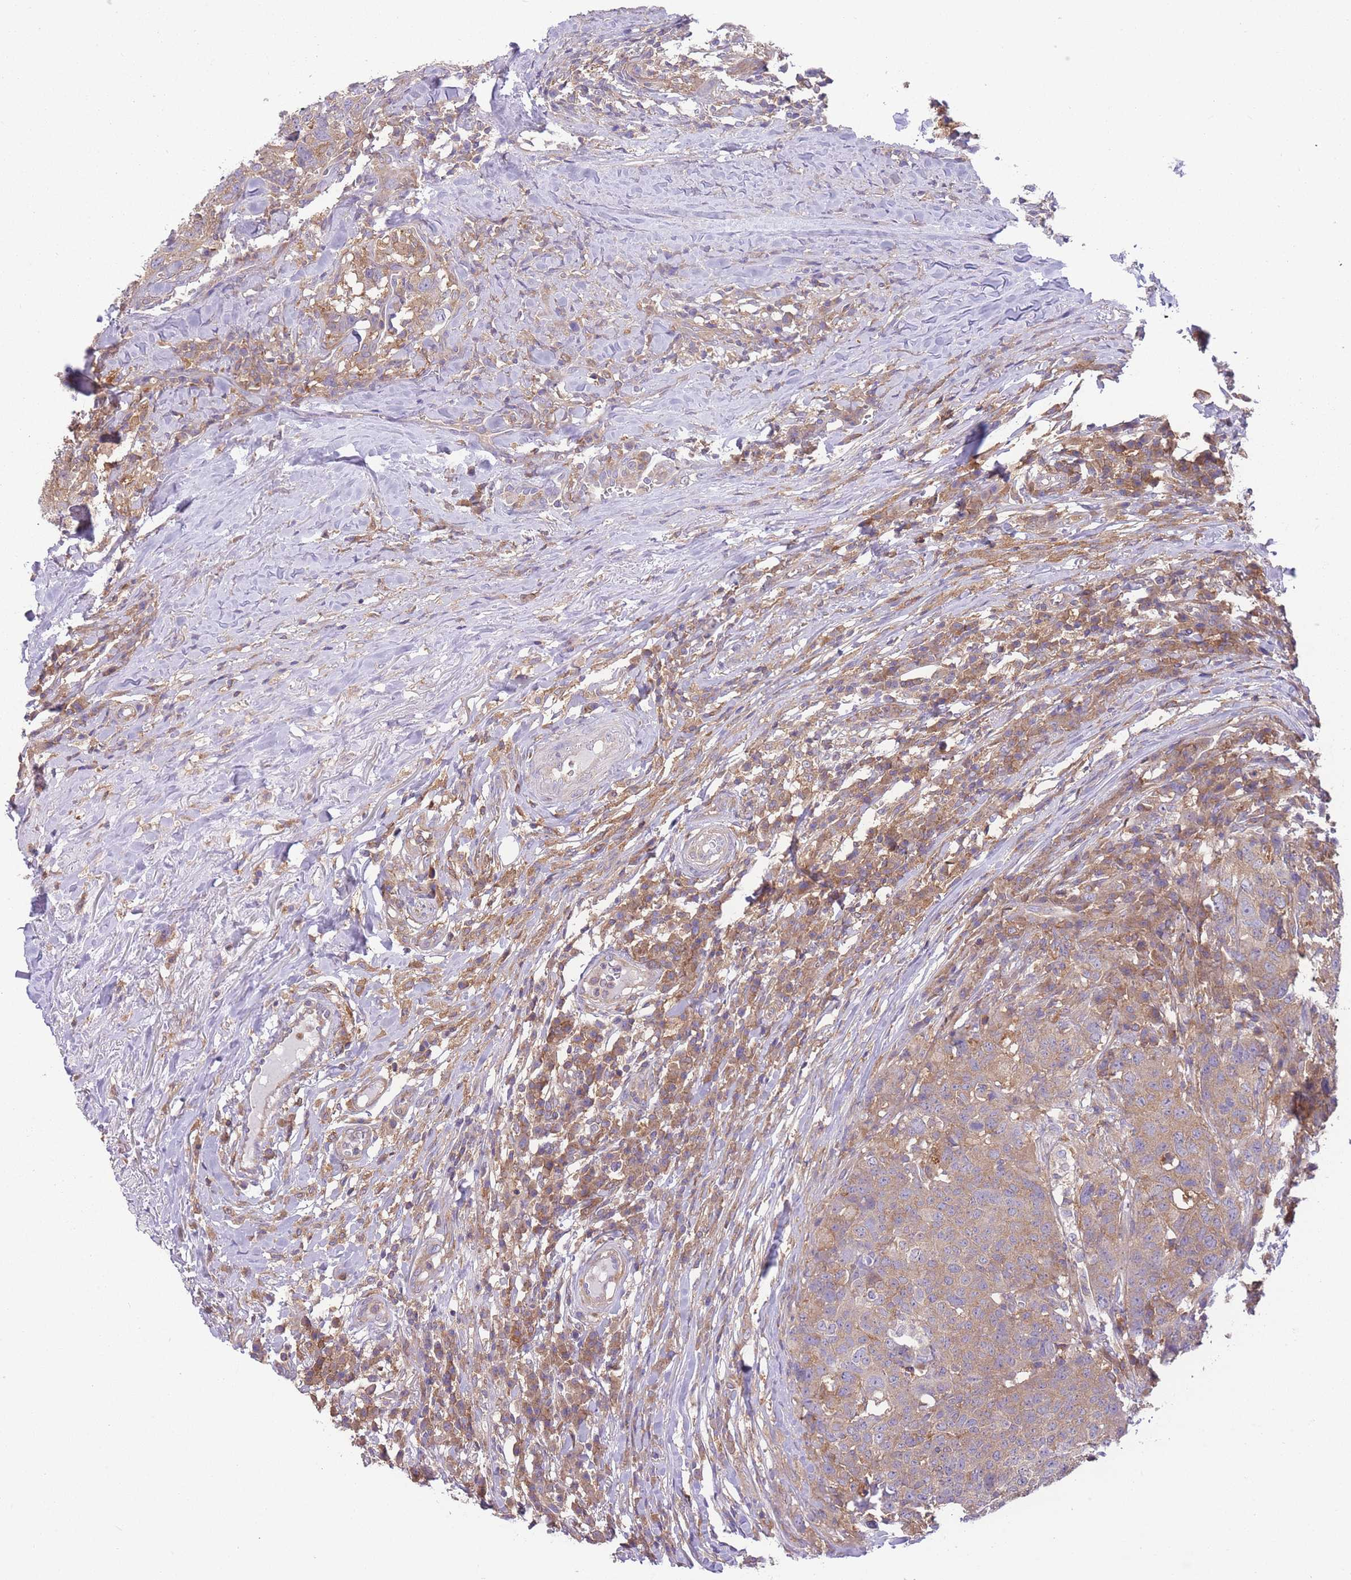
{"staining": {"intensity": "weak", "quantity": ">75%", "location": "cytoplasmic/membranous"}, "tissue": "head and neck cancer", "cell_type": "Tumor cells", "image_type": "cancer", "snomed": [{"axis": "morphology", "description": "Normal tissue, NOS"}, {"axis": "morphology", "description": "Squamous cell carcinoma, NOS"}, {"axis": "topography", "description": "Skeletal muscle"}, {"axis": "topography", "description": "Vascular tissue"}, {"axis": "topography", "description": "Peripheral nerve tissue"}, {"axis": "topography", "description": "Head-Neck"}], "caption": "Protein expression analysis of head and neck cancer demonstrates weak cytoplasmic/membranous positivity in approximately >75% of tumor cells.", "gene": "PRKAR1A", "patient": {"sex": "male", "age": 66}}